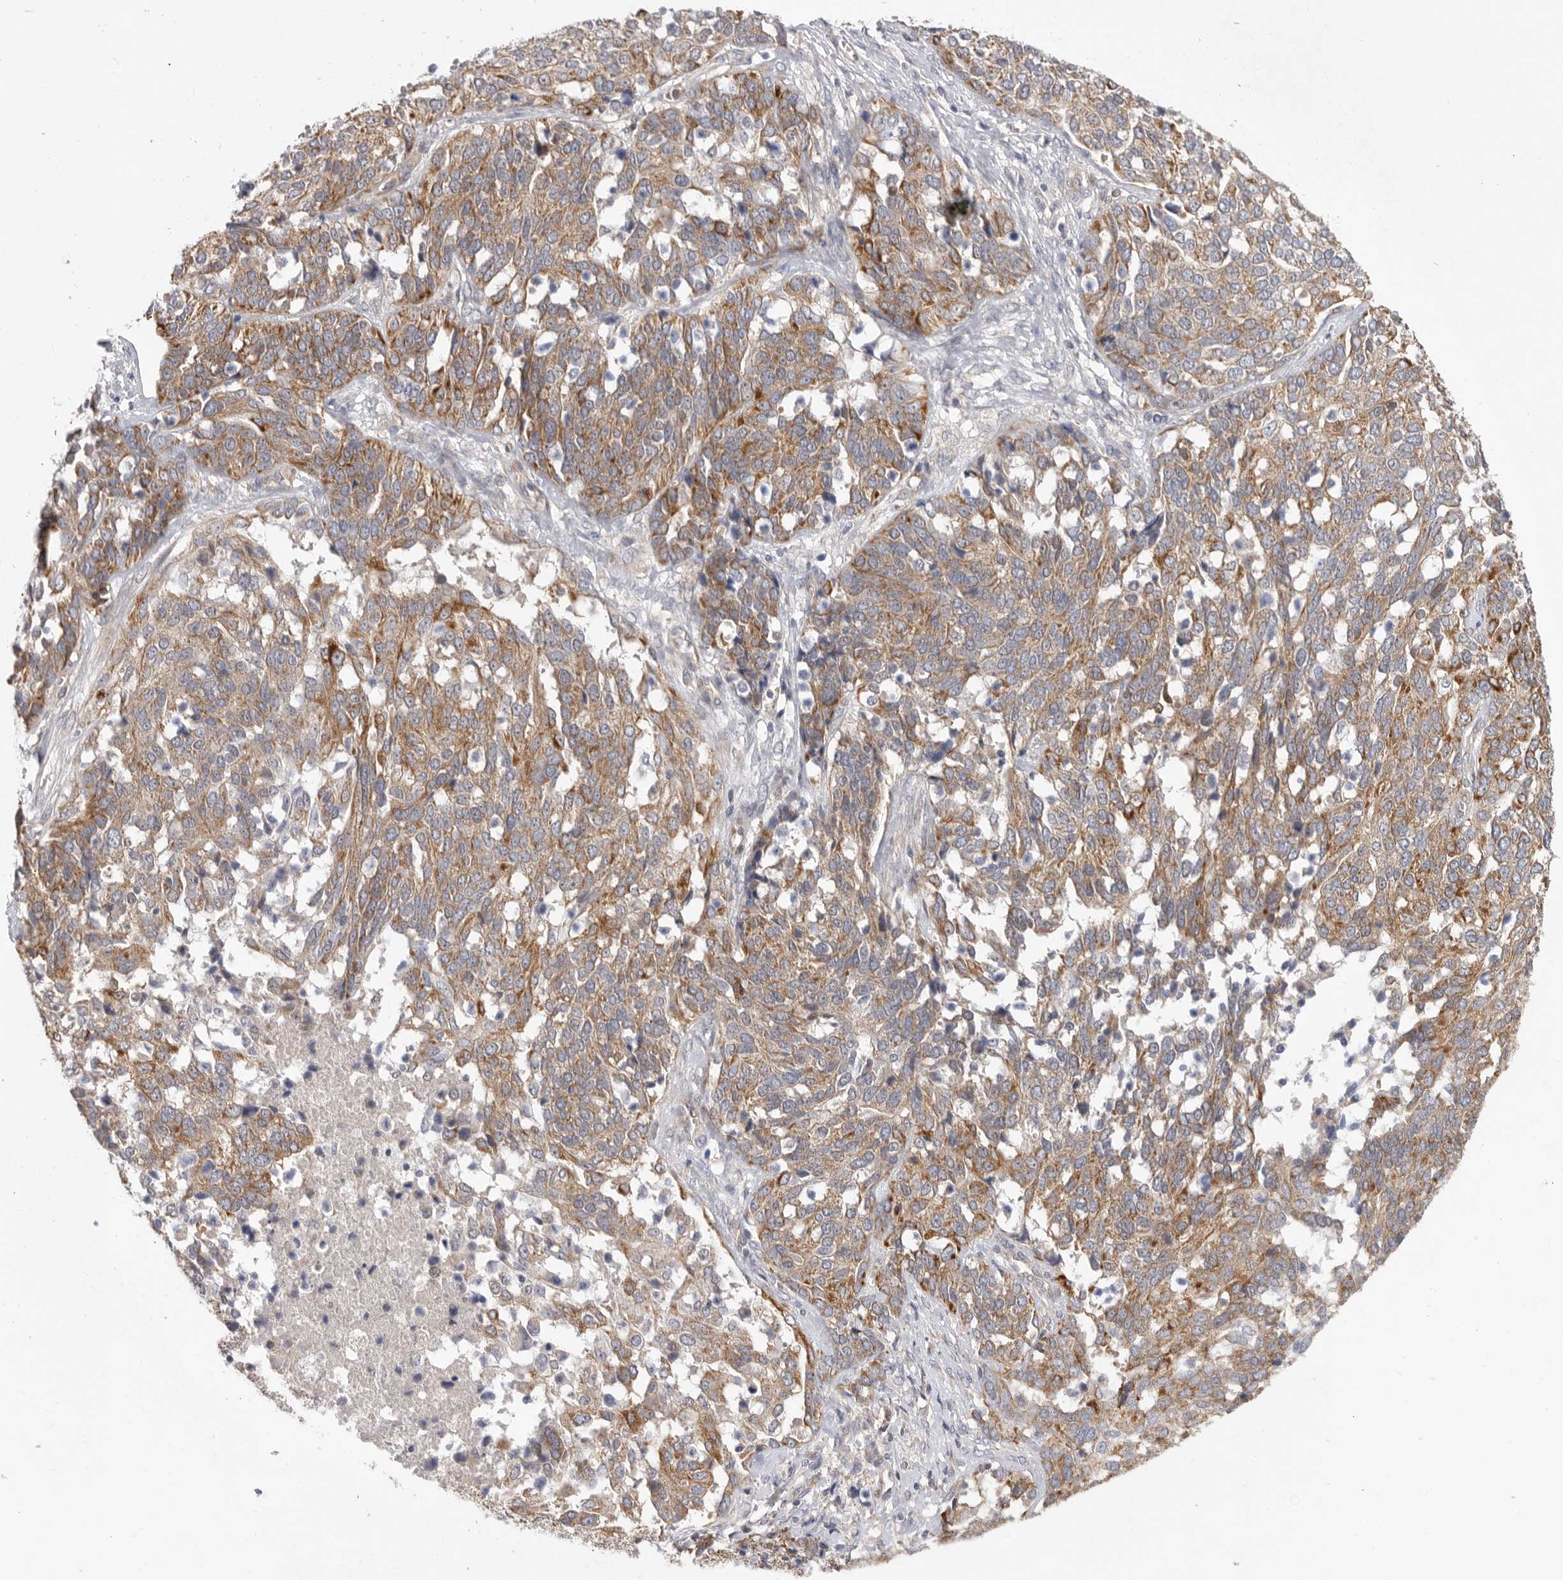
{"staining": {"intensity": "moderate", "quantity": ">75%", "location": "cytoplasmic/membranous"}, "tissue": "ovarian cancer", "cell_type": "Tumor cells", "image_type": "cancer", "snomed": [{"axis": "morphology", "description": "Cystadenocarcinoma, serous, NOS"}, {"axis": "topography", "description": "Ovary"}], "caption": "Protein expression analysis of human serous cystadenocarcinoma (ovarian) reveals moderate cytoplasmic/membranous staining in approximately >75% of tumor cells. Immunohistochemistry (ihc) stains the protein in brown and the nuclei are stained blue.", "gene": "MTFR1L", "patient": {"sex": "female", "age": 44}}